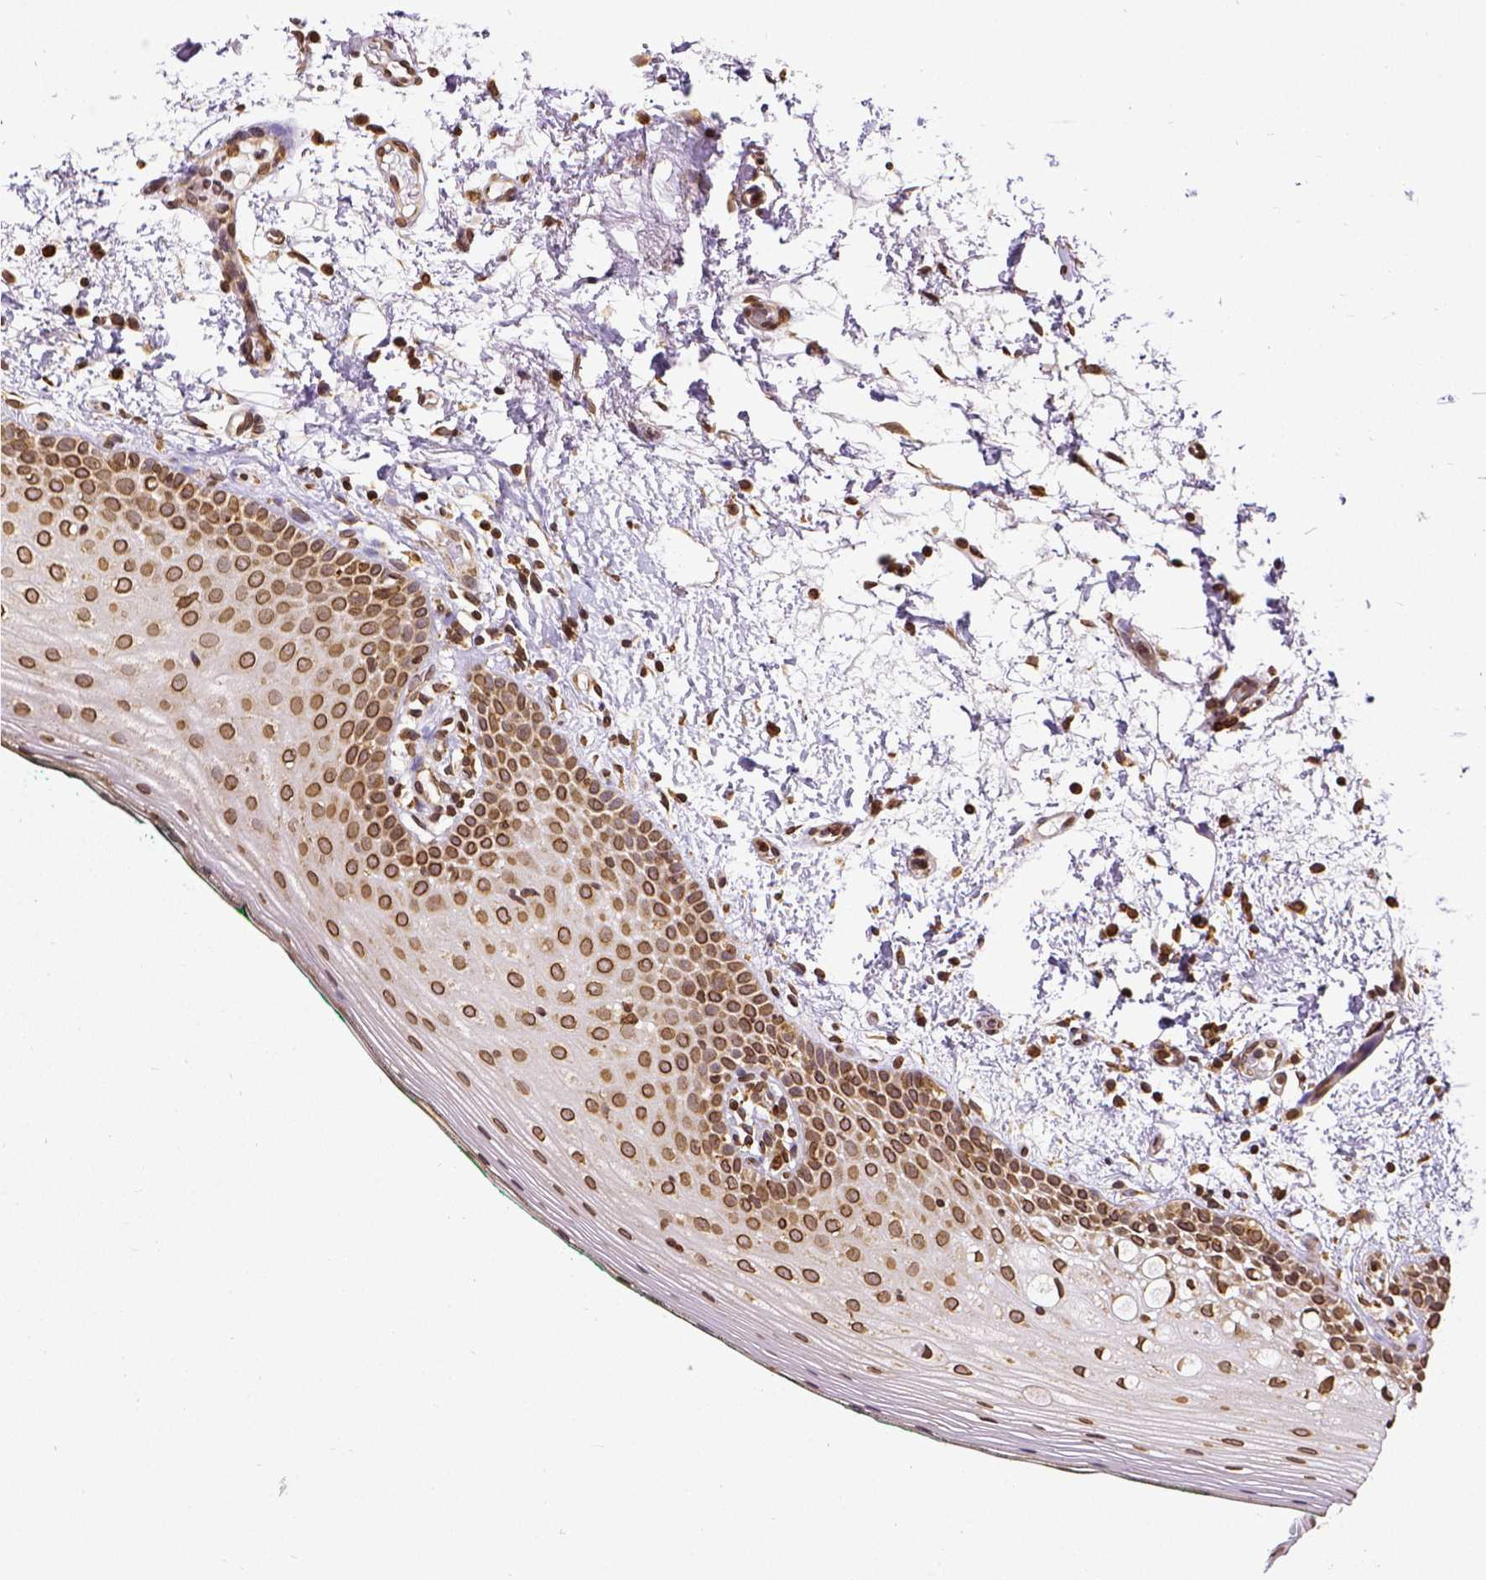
{"staining": {"intensity": "moderate", "quantity": ">75%", "location": "cytoplasmic/membranous,nuclear"}, "tissue": "oral mucosa", "cell_type": "Squamous epithelial cells", "image_type": "normal", "snomed": [{"axis": "morphology", "description": "Normal tissue, NOS"}, {"axis": "topography", "description": "Oral tissue"}], "caption": "IHC of unremarkable human oral mucosa displays medium levels of moderate cytoplasmic/membranous,nuclear positivity in about >75% of squamous epithelial cells.", "gene": "MTDH", "patient": {"sex": "female", "age": 83}}